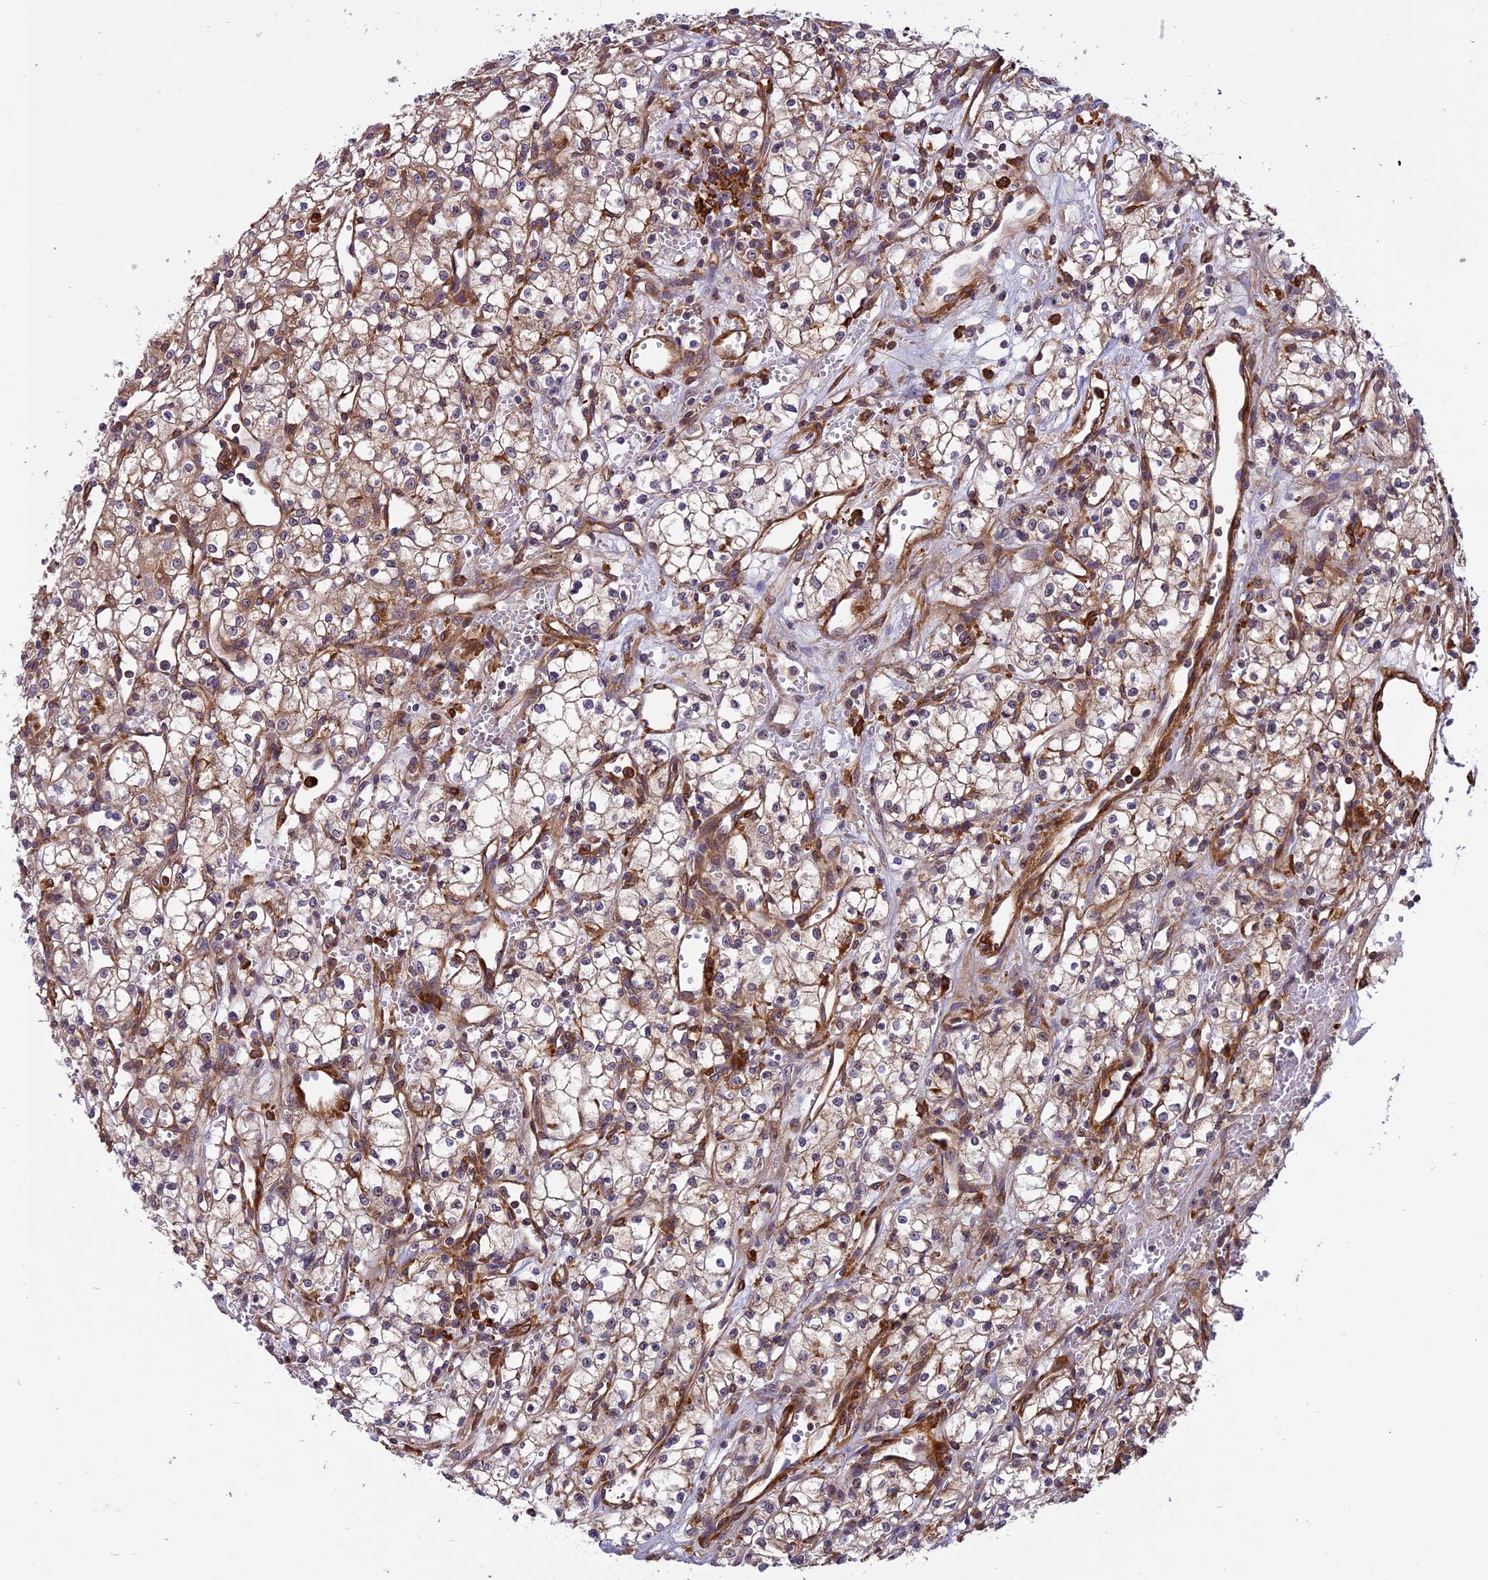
{"staining": {"intensity": "moderate", "quantity": "25%-75%", "location": "cytoplasmic/membranous"}, "tissue": "renal cancer", "cell_type": "Tumor cells", "image_type": "cancer", "snomed": [{"axis": "morphology", "description": "Adenocarcinoma, NOS"}, {"axis": "topography", "description": "Kidney"}], "caption": "Immunohistochemical staining of renal adenocarcinoma exhibits medium levels of moderate cytoplasmic/membranous protein staining in approximately 25%-75% of tumor cells.", "gene": "EHBP1L1", "patient": {"sex": "male", "age": 59}}